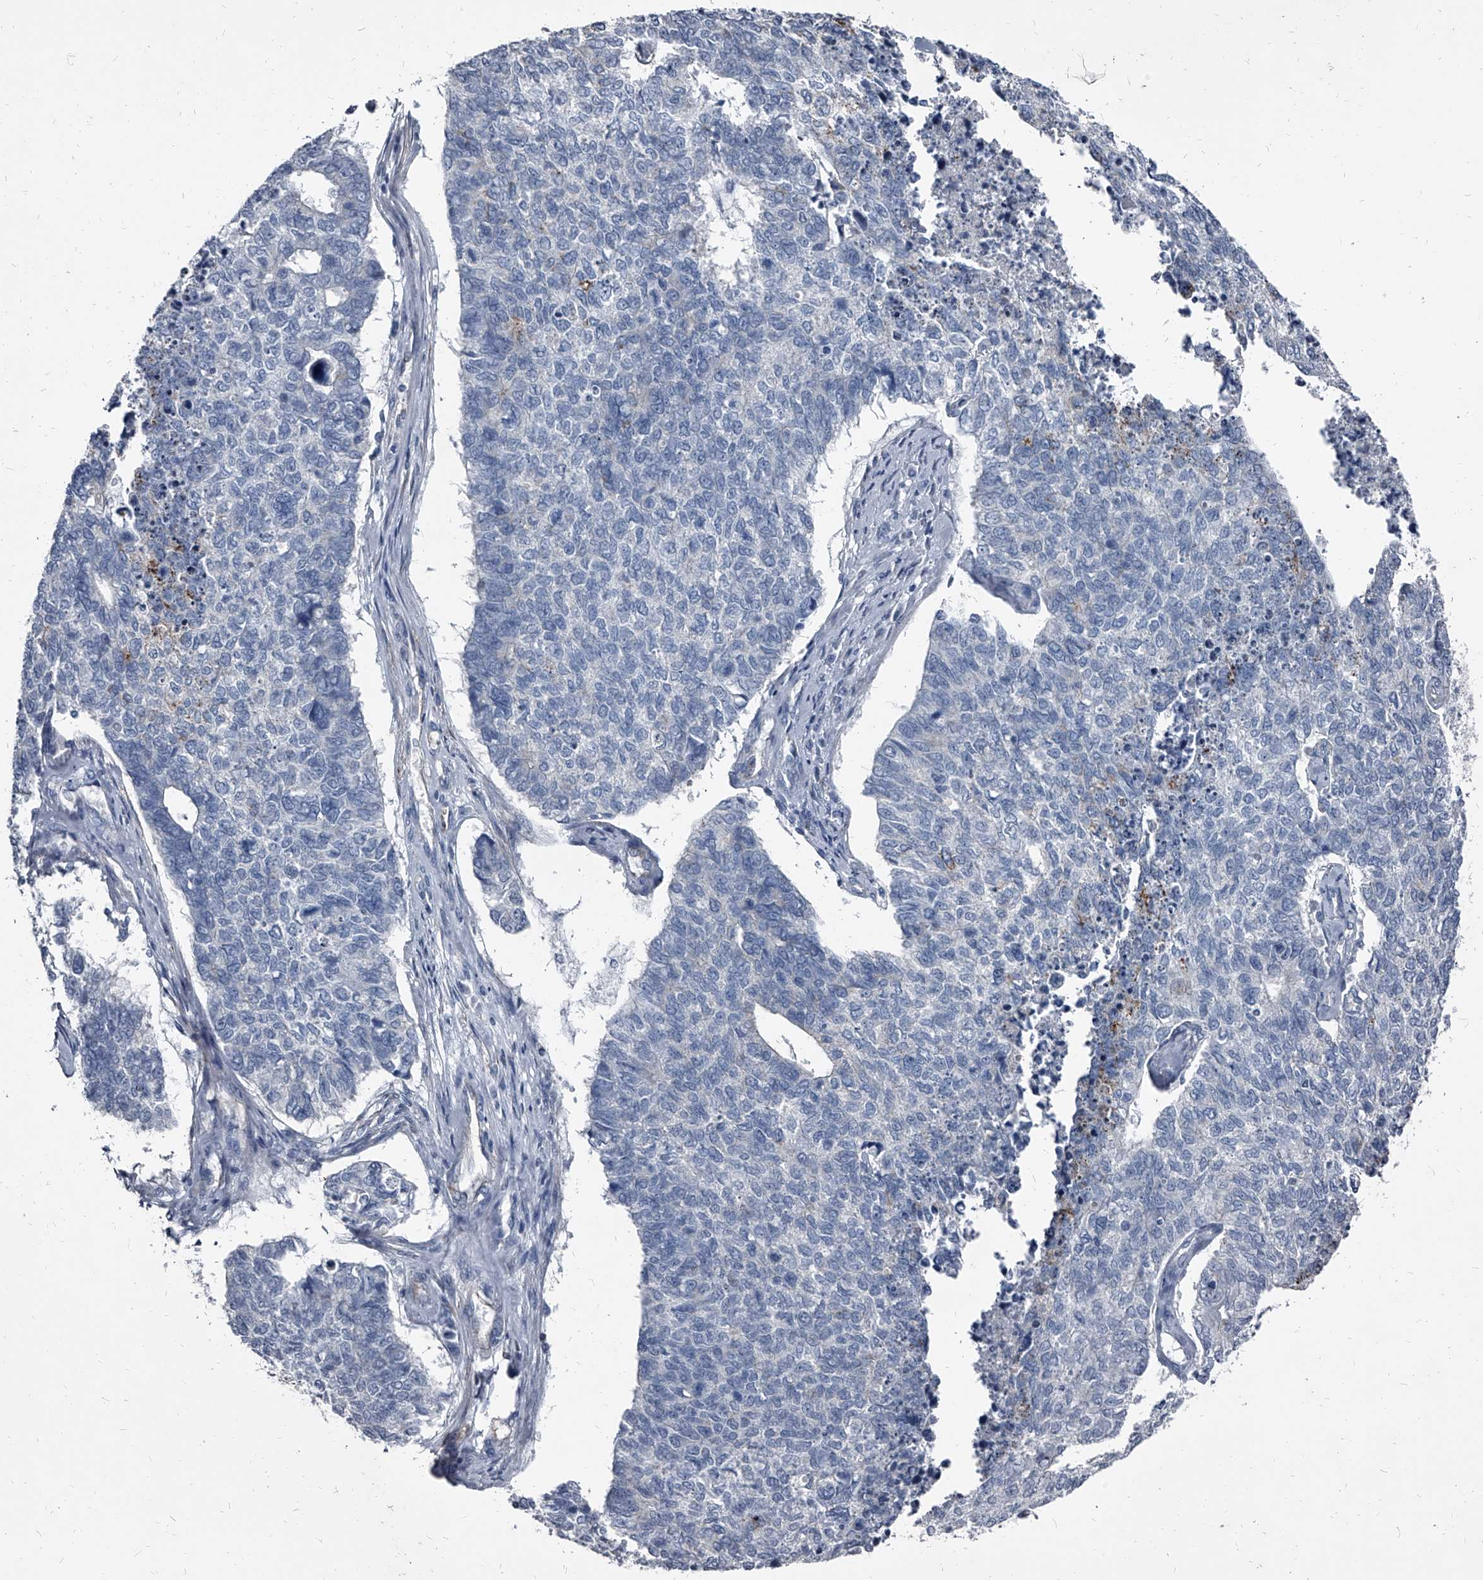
{"staining": {"intensity": "negative", "quantity": "none", "location": "none"}, "tissue": "cervical cancer", "cell_type": "Tumor cells", "image_type": "cancer", "snomed": [{"axis": "morphology", "description": "Squamous cell carcinoma, NOS"}, {"axis": "topography", "description": "Cervix"}], "caption": "A high-resolution micrograph shows immunohistochemistry (IHC) staining of squamous cell carcinoma (cervical), which demonstrates no significant staining in tumor cells.", "gene": "PGLYRP3", "patient": {"sex": "female", "age": 63}}